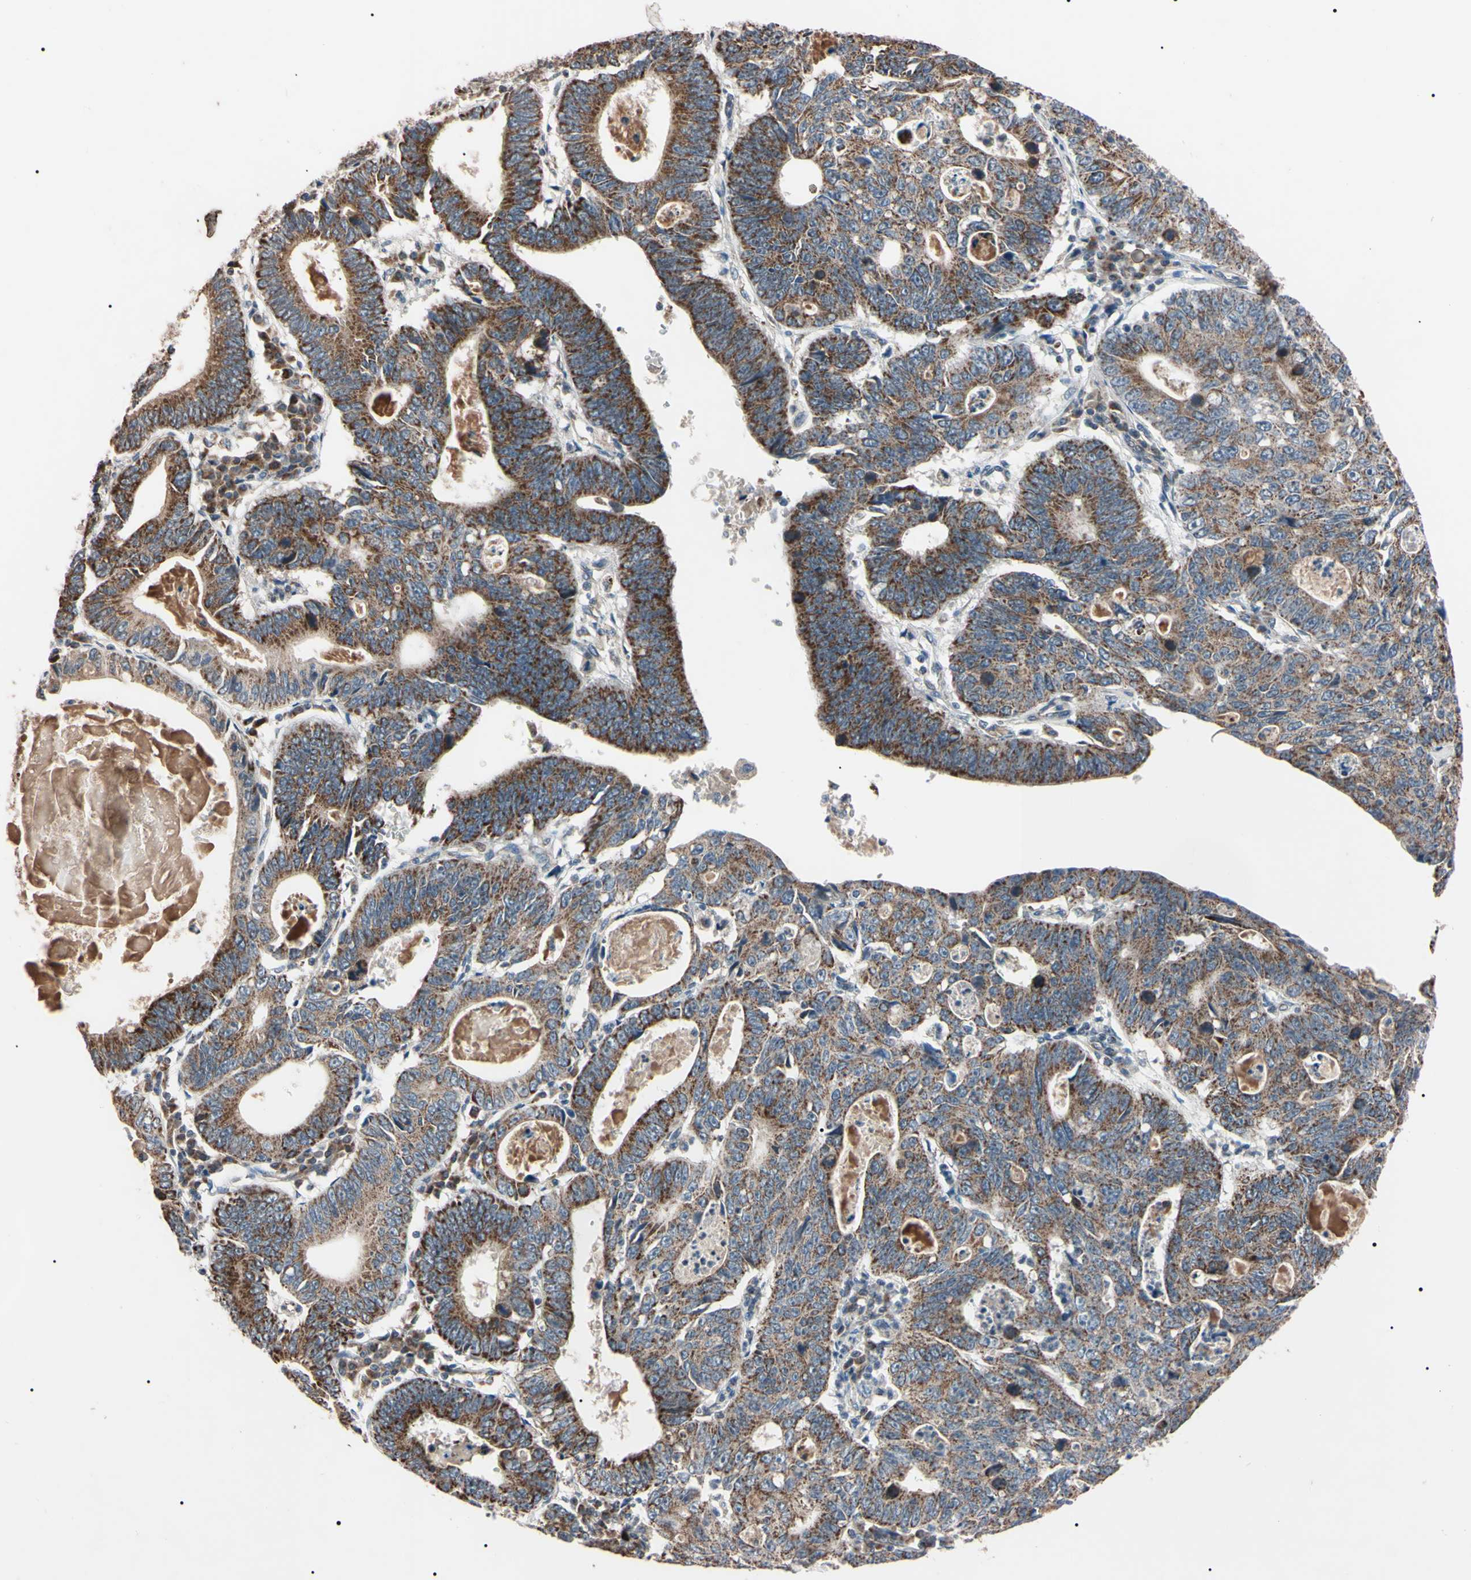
{"staining": {"intensity": "weak", "quantity": "25%-75%", "location": "cytoplasmic/membranous"}, "tissue": "stomach cancer", "cell_type": "Tumor cells", "image_type": "cancer", "snomed": [{"axis": "morphology", "description": "Adenocarcinoma, NOS"}, {"axis": "topography", "description": "Stomach"}], "caption": "Stomach cancer stained with a protein marker shows weak staining in tumor cells.", "gene": "TNFRSF1A", "patient": {"sex": "male", "age": 59}}